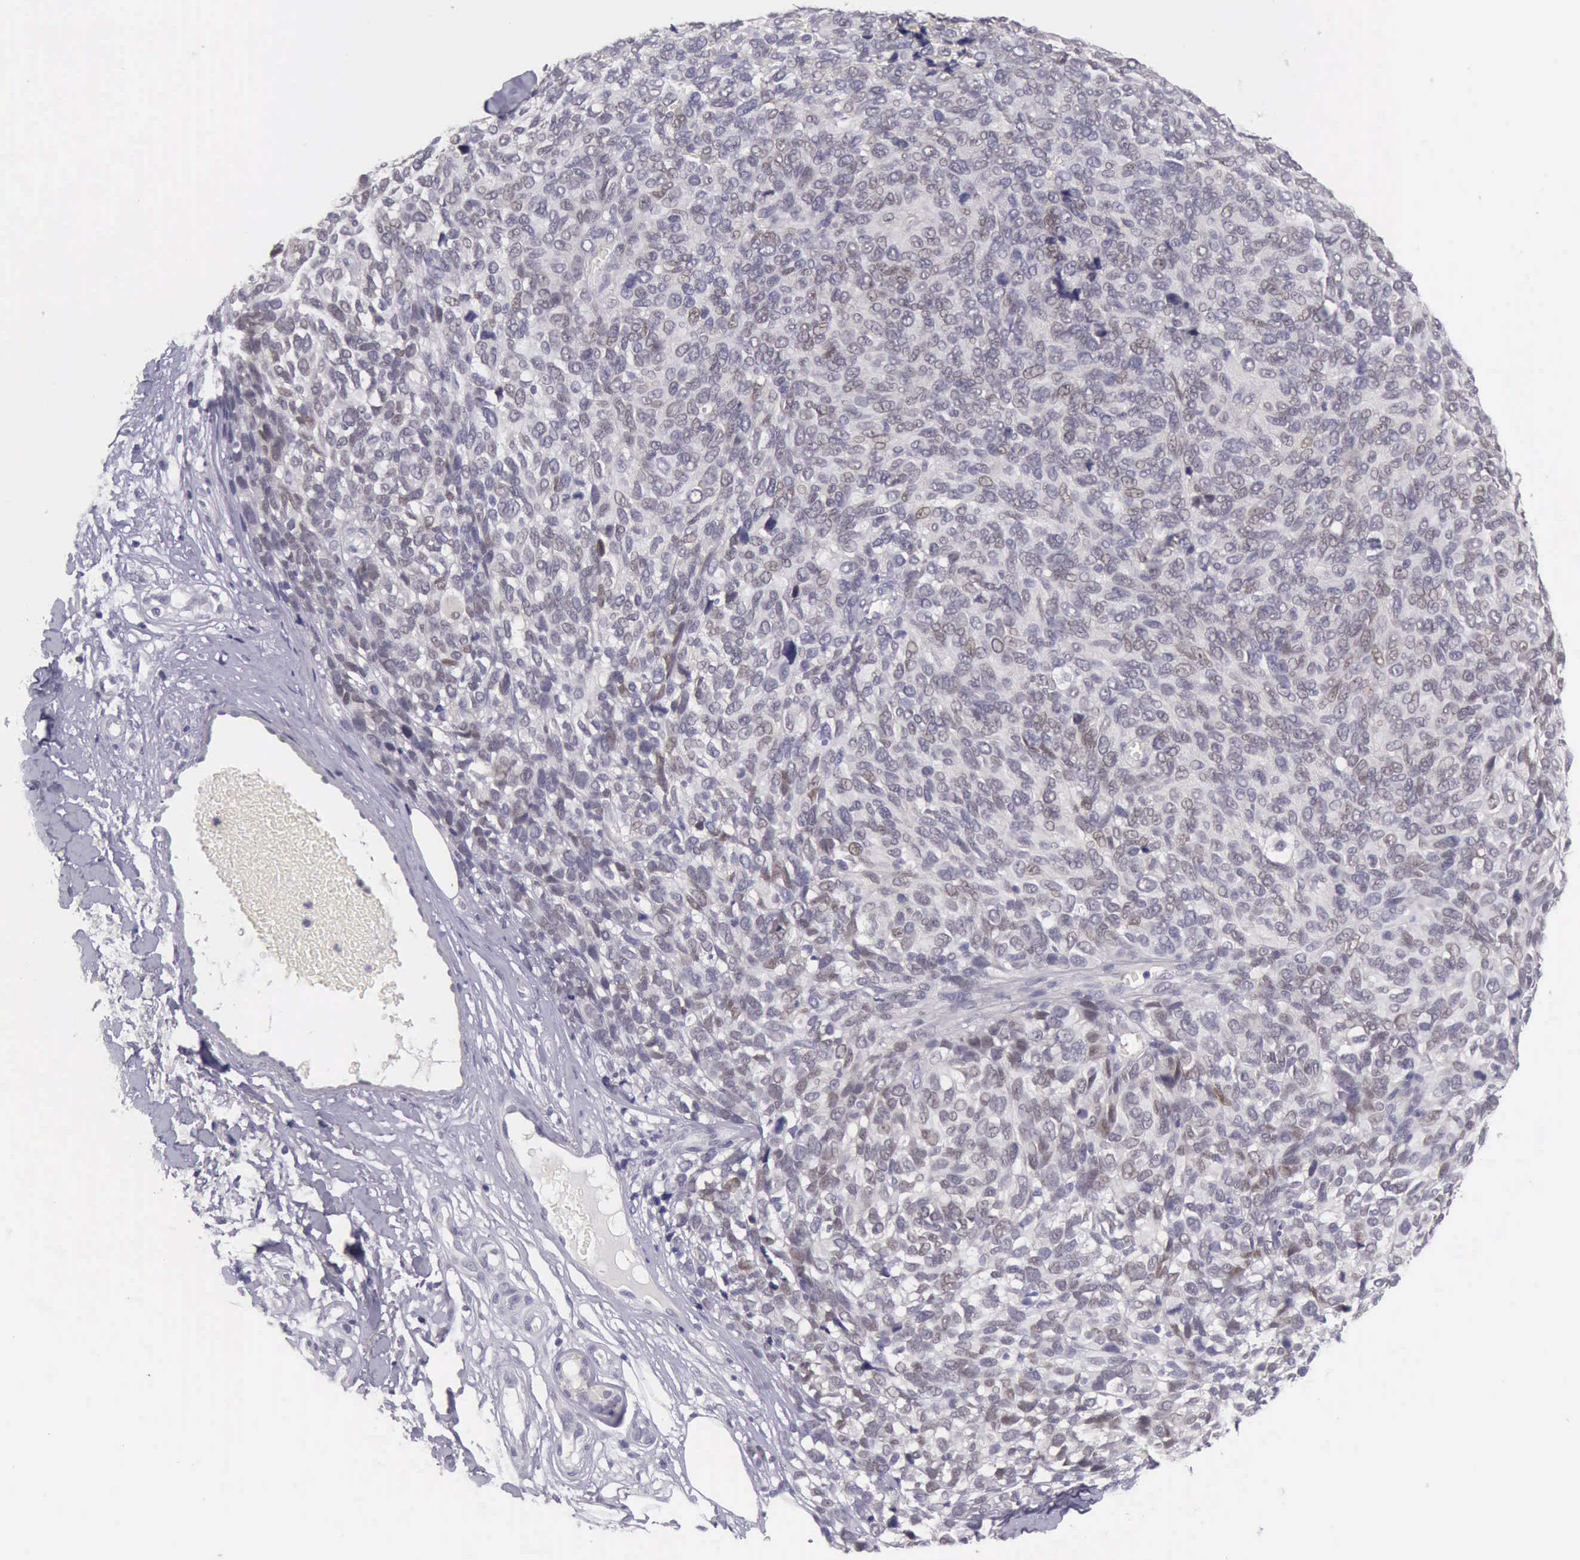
{"staining": {"intensity": "negative", "quantity": "none", "location": "none"}, "tissue": "melanoma", "cell_type": "Tumor cells", "image_type": "cancer", "snomed": [{"axis": "morphology", "description": "Malignant melanoma, NOS"}, {"axis": "topography", "description": "Skin"}], "caption": "Histopathology image shows no protein staining in tumor cells of malignant melanoma tissue. (Brightfield microscopy of DAB (3,3'-diaminobenzidine) immunohistochemistry (IHC) at high magnification).", "gene": "ARNT2", "patient": {"sex": "female", "age": 85}}